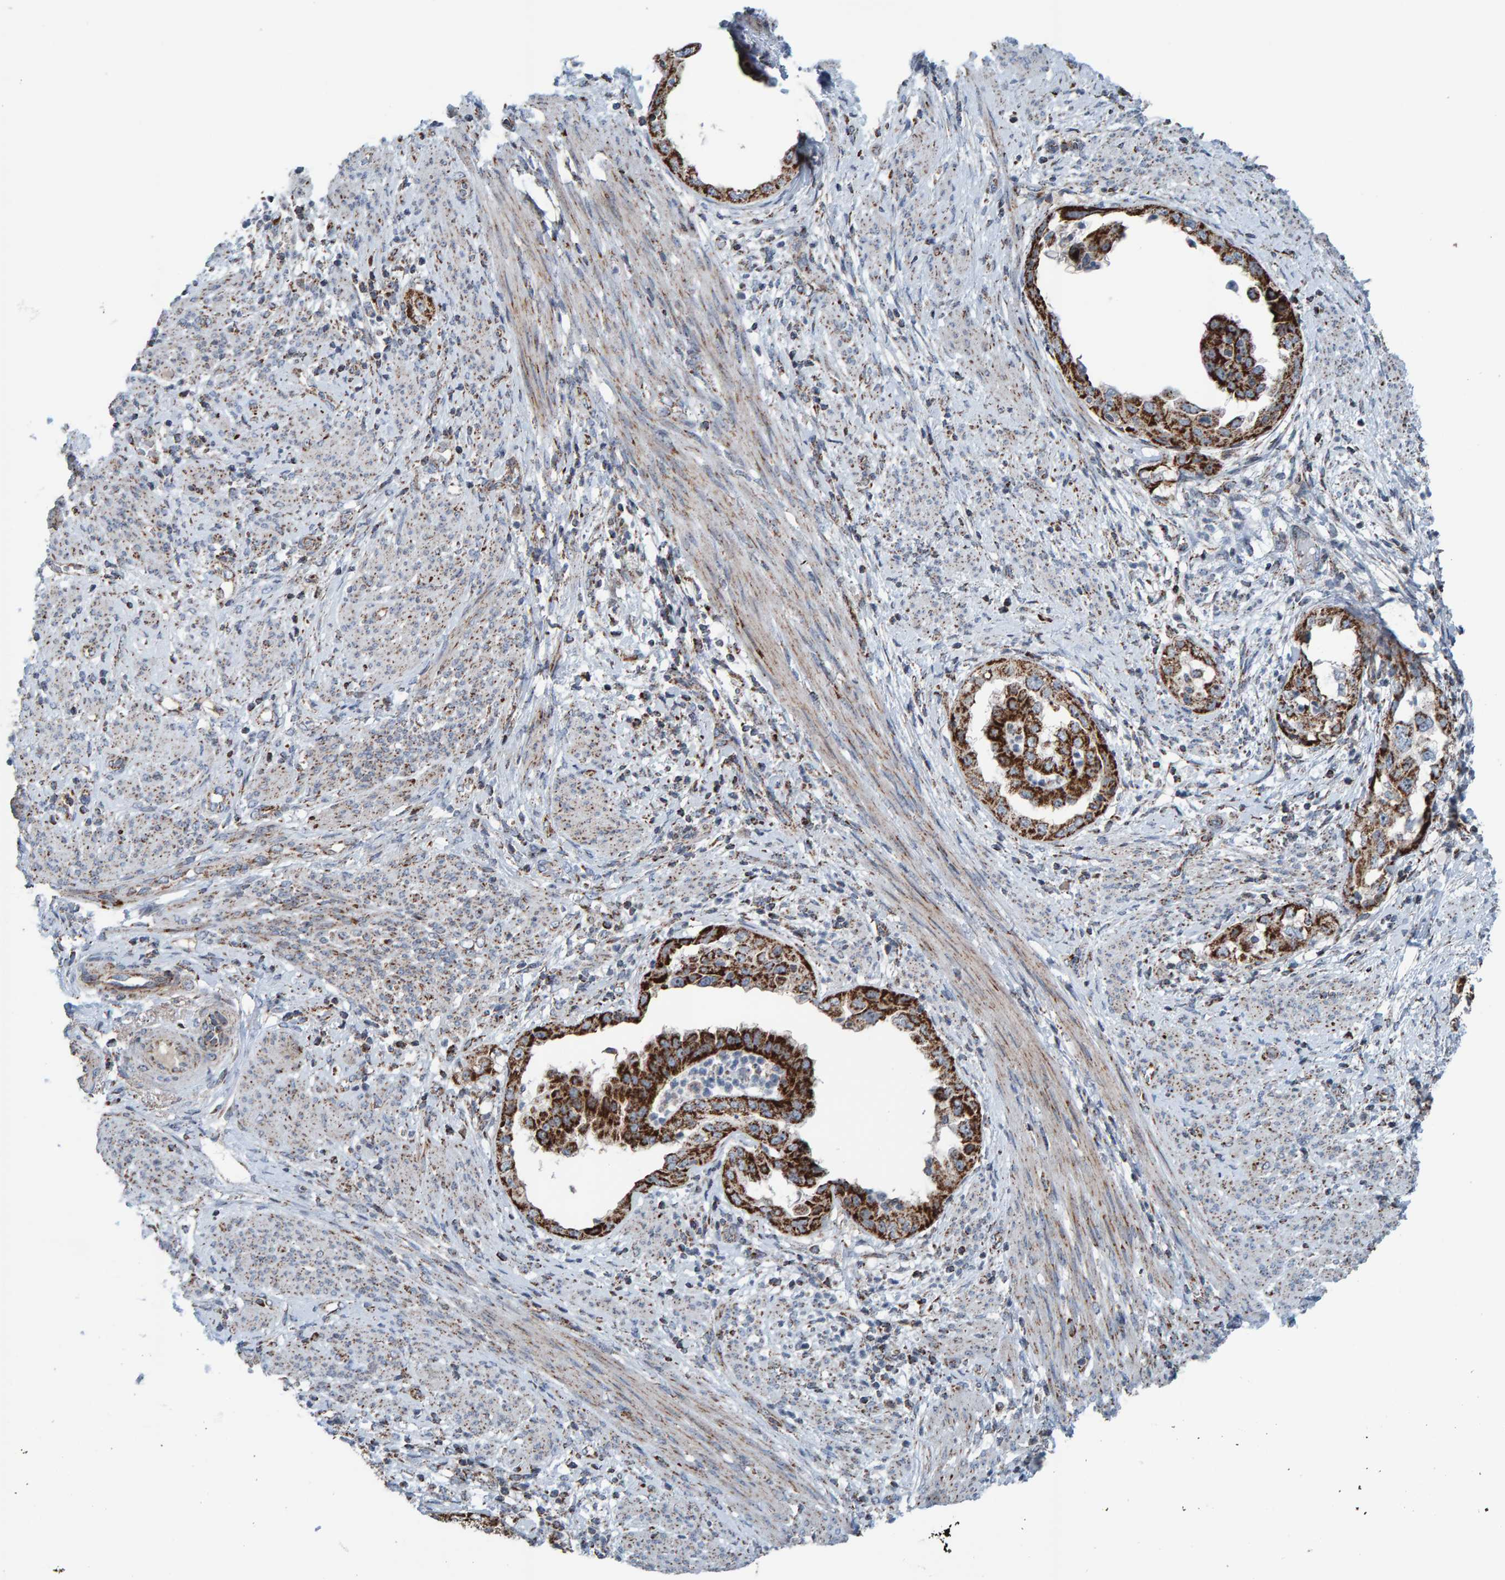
{"staining": {"intensity": "strong", "quantity": ">75%", "location": "cytoplasmic/membranous"}, "tissue": "endometrial cancer", "cell_type": "Tumor cells", "image_type": "cancer", "snomed": [{"axis": "morphology", "description": "Adenocarcinoma, NOS"}, {"axis": "topography", "description": "Endometrium"}], "caption": "A high amount of strong cytoplasmic/membranous staining is seen in about >75% of tumor cells in endometrial adenocarcinoma tissue.", "gene": "ZNF48", "patient": {"sex": "female", "age": 85}}